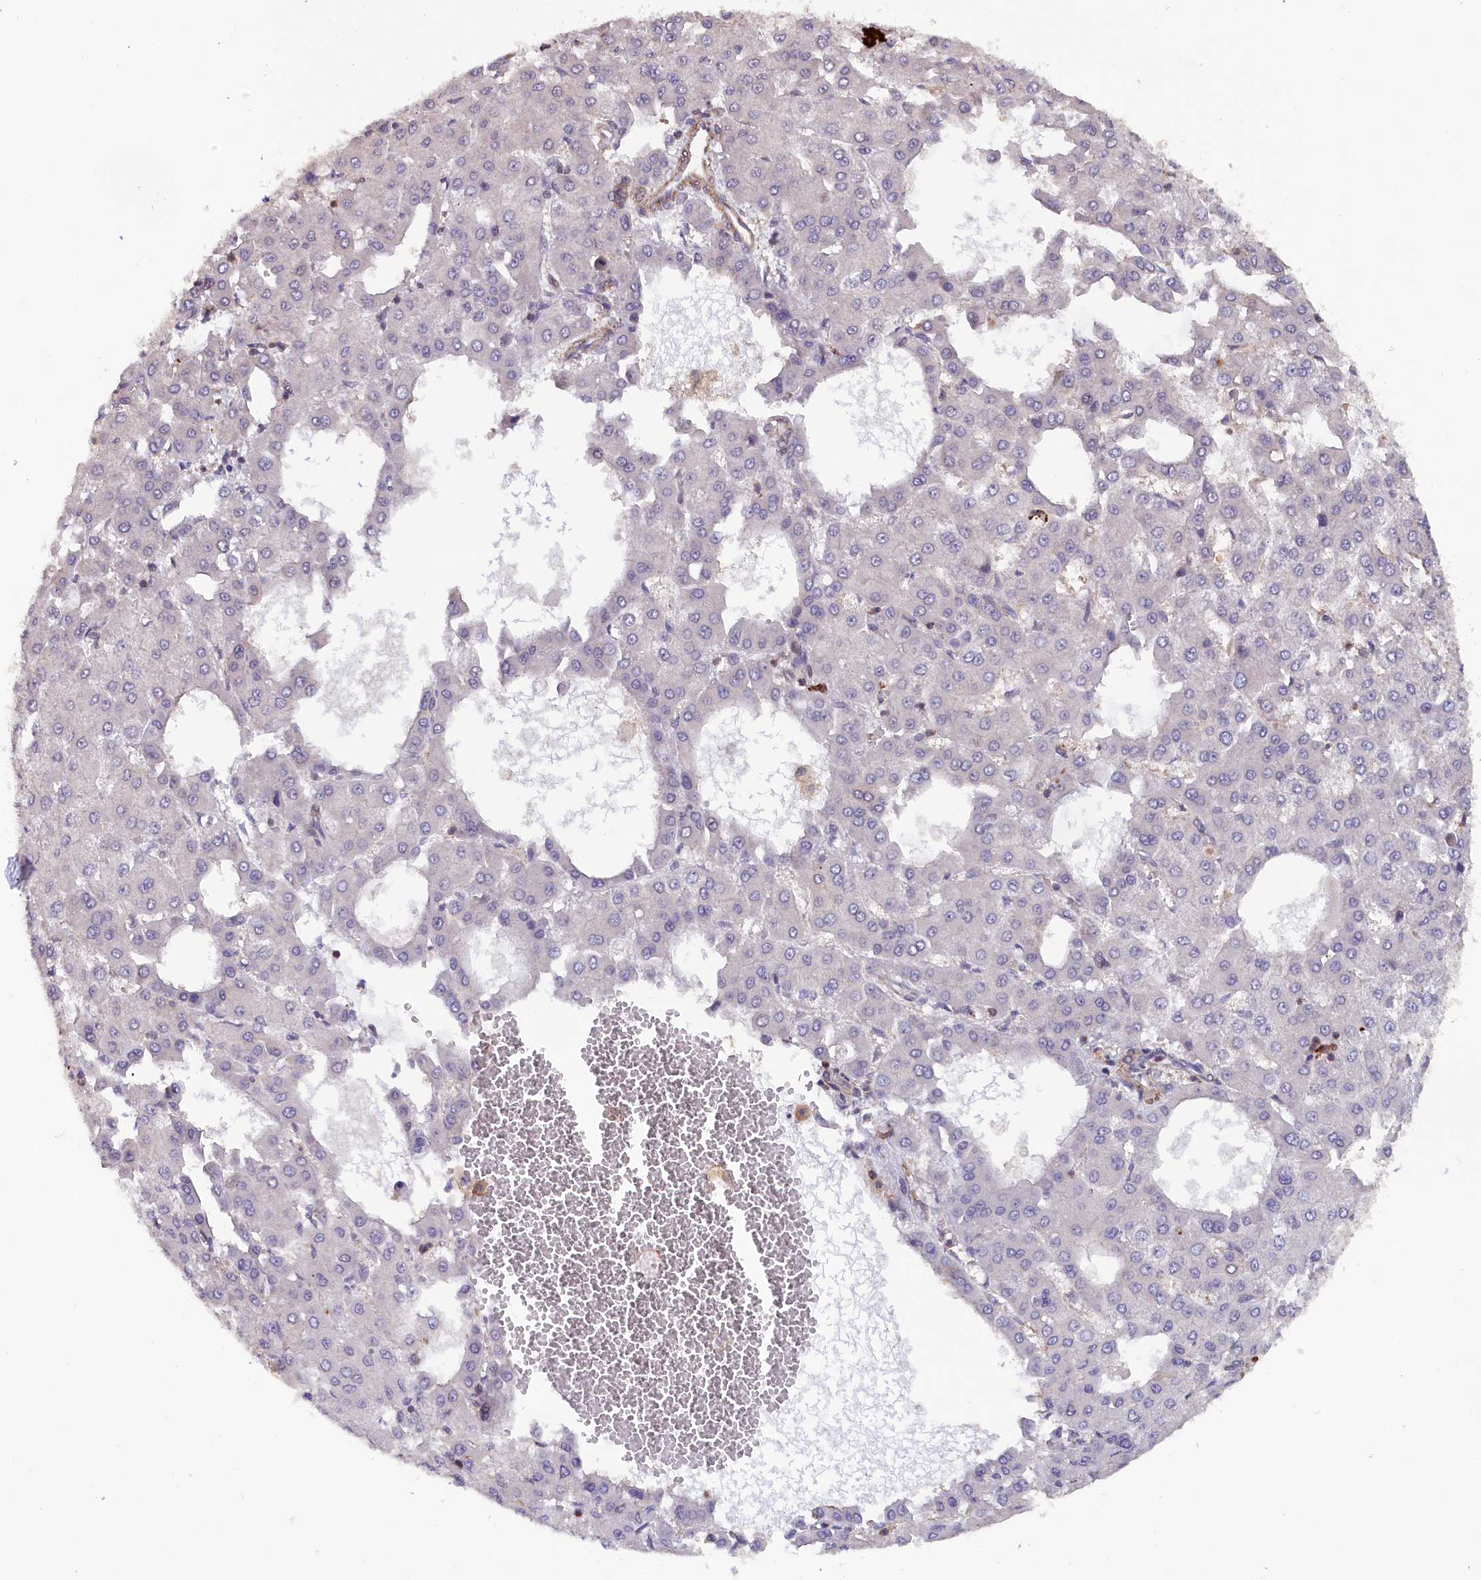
{"staining": {"intensity": "negative", "quantity": "none", "location": "none"}, "tissue": "liver cancer", "cell_type": "Tumor cells", "image_type": "cancer", "snomed": [{"axis": "morphology", "description": "Carcinoma, Hepatocellular, NOS"}, {"axis": "topography", "description": "Liver"}], "caption": "A micrograph of human liver cancer is negative for staining in tumor cells.", "gene": "JPT2", "patient": {"sex": "male", "age": 47}}